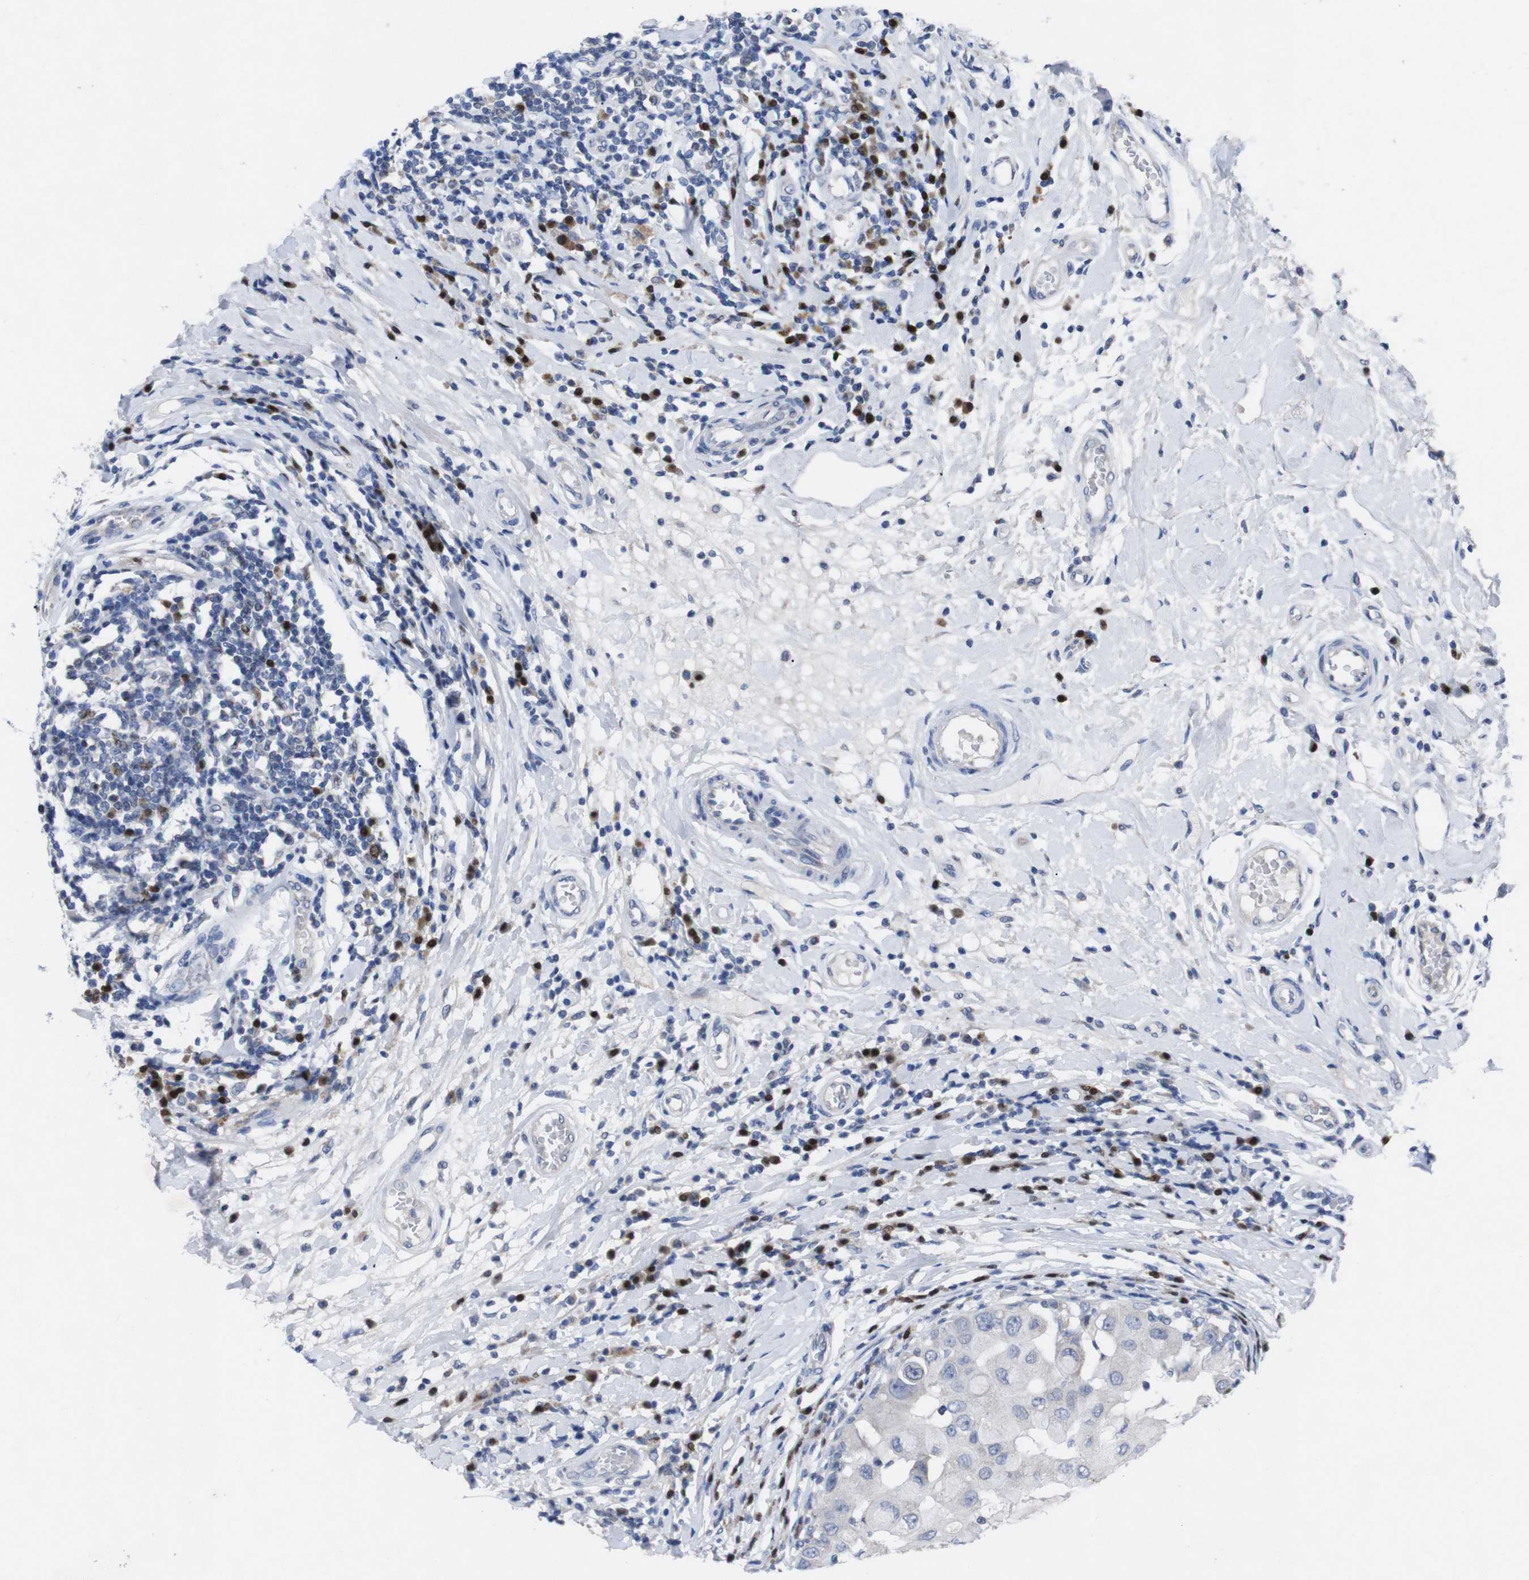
{"staining": {"intensity": "negative", "quantity": "none", "location": "none"}, "tissue": "breast cancer", "cell_type": "Tumor cells", "image_type": "cancer", "snomed": [{"axis": "morphology", "description": "Duct carcinoma"}, {"axis": "topography", "description": "Breast"}], "caption": "Immunohistochemical staining of human breast cancer displays no significant expression in tumor cells. The staining was performed using DAB to visualize the protein expression in brown, while the nuclei were stained in blue with hematoxylin (Magnification: 20x).", "gene": "IRF4", "patient": {"sex": "female", "age": 27}}